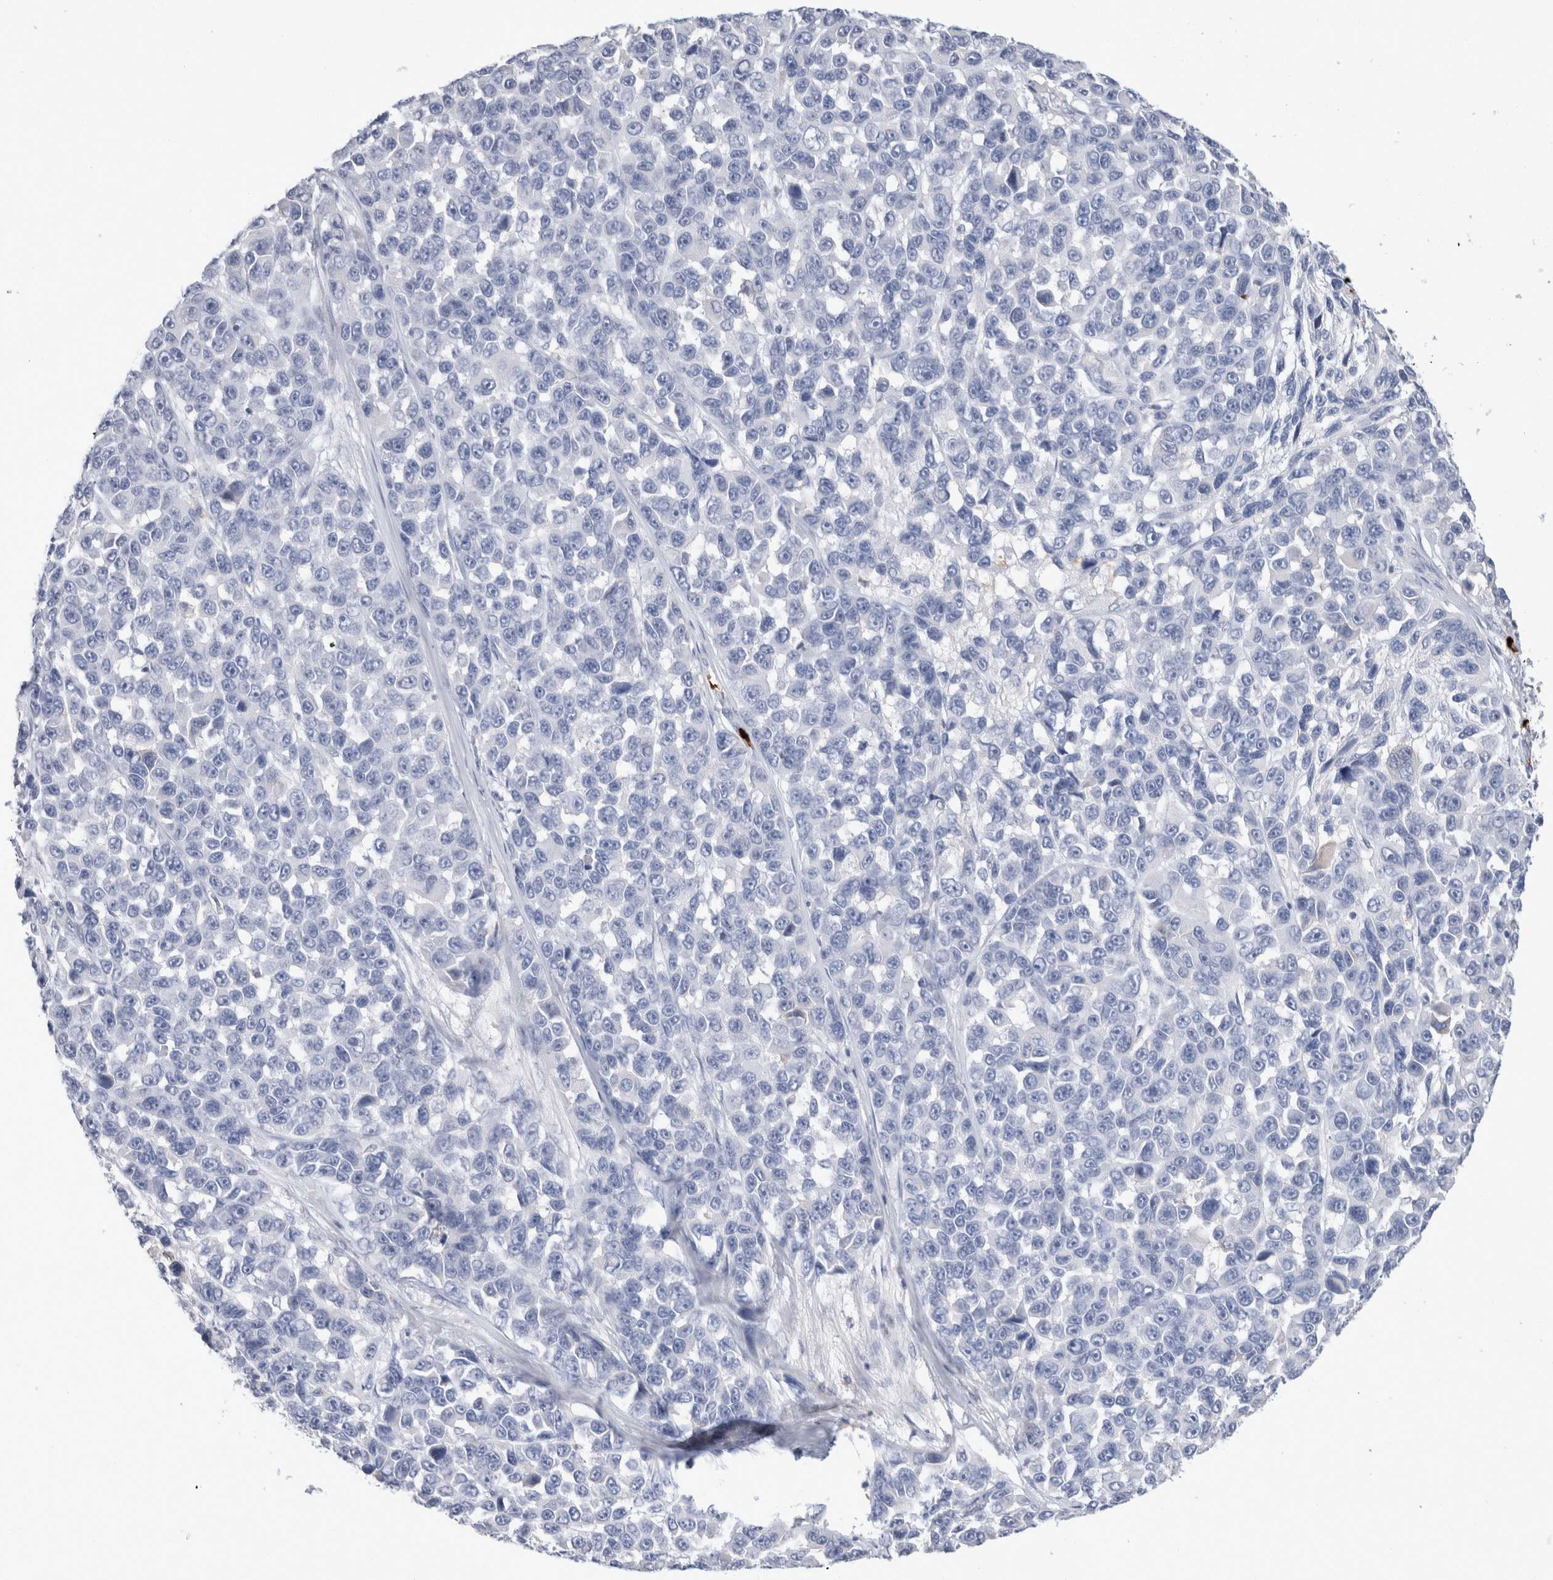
{"staining": {"intensity": "negative", "quantity": "none", "location": "none"}, "tissue": "melanoma", "cell_type": "Tumor cells", "image_type": "cancer", "snomed": [{"axis": "morphology", "description": "Malignant melanoma, NOS"}, {"axis": "topography", "description": "Skin"}], "caption": "Human melanoma stained for a protein using immunohistochemistry shows no positivity in tumor cells.", "gene": "CA1", "patient": {"sex": "male", "age": 53}}